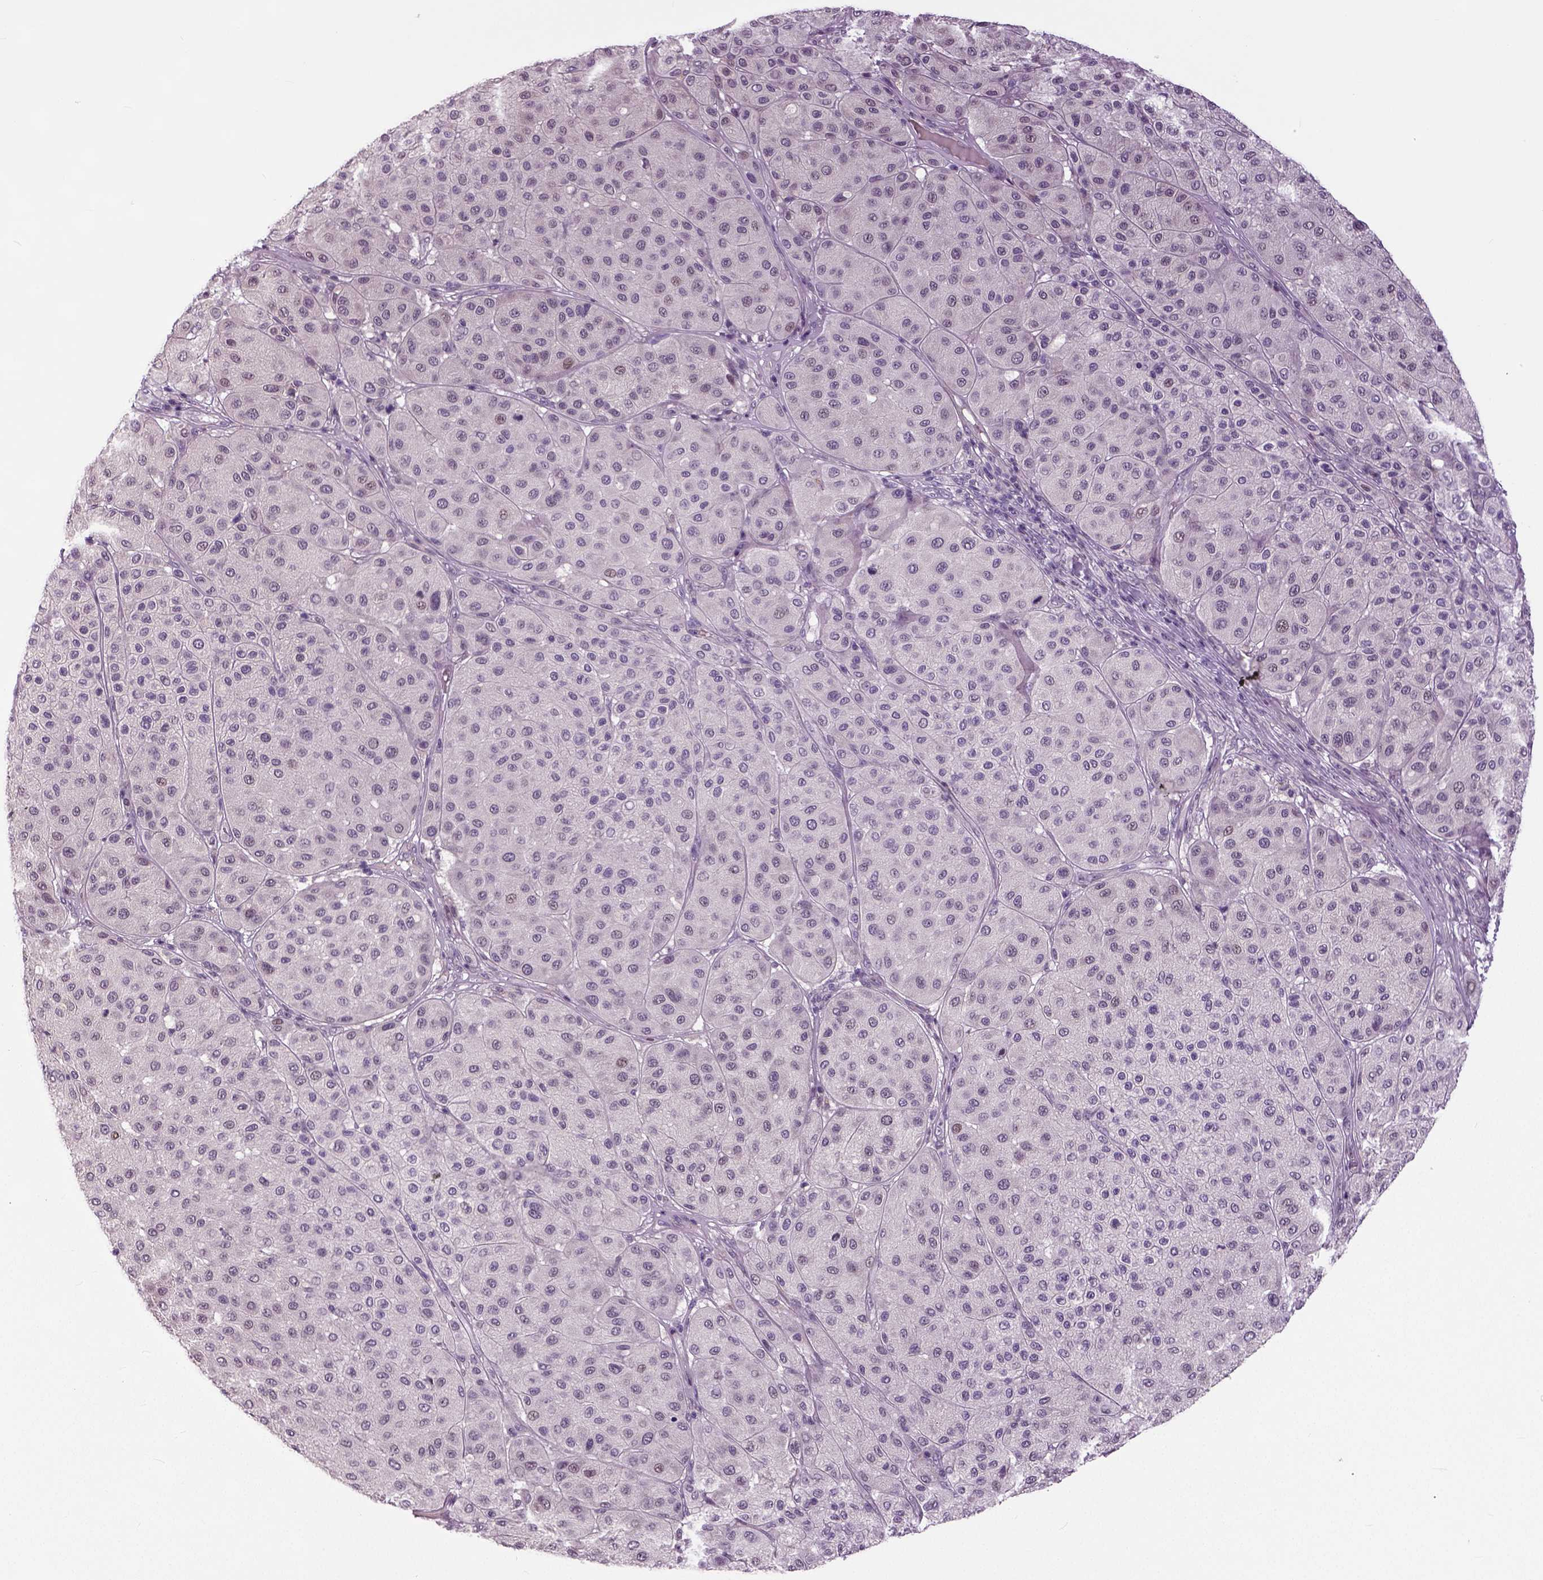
{"staining": {"intensity": "negative", "quantity": "none", "location": "none"}, "tissue": "melanoma", "cell_type": "Tumor cells", "image_type": "cancer", "snomed": [{"axis": "morphology", "description": "Malignant melanoma, Metastatic site"}, {"axis": "topography", "description": "Smooth muscle"}], "caption": "This image is of melanoma stained with immunohistochemistry to label a protein in brown with the nuclei are counter-stained blue. There is no staining in tumor cells.", "gene": "NECAB1", "patient": {"sex": "male", "age": 41}}